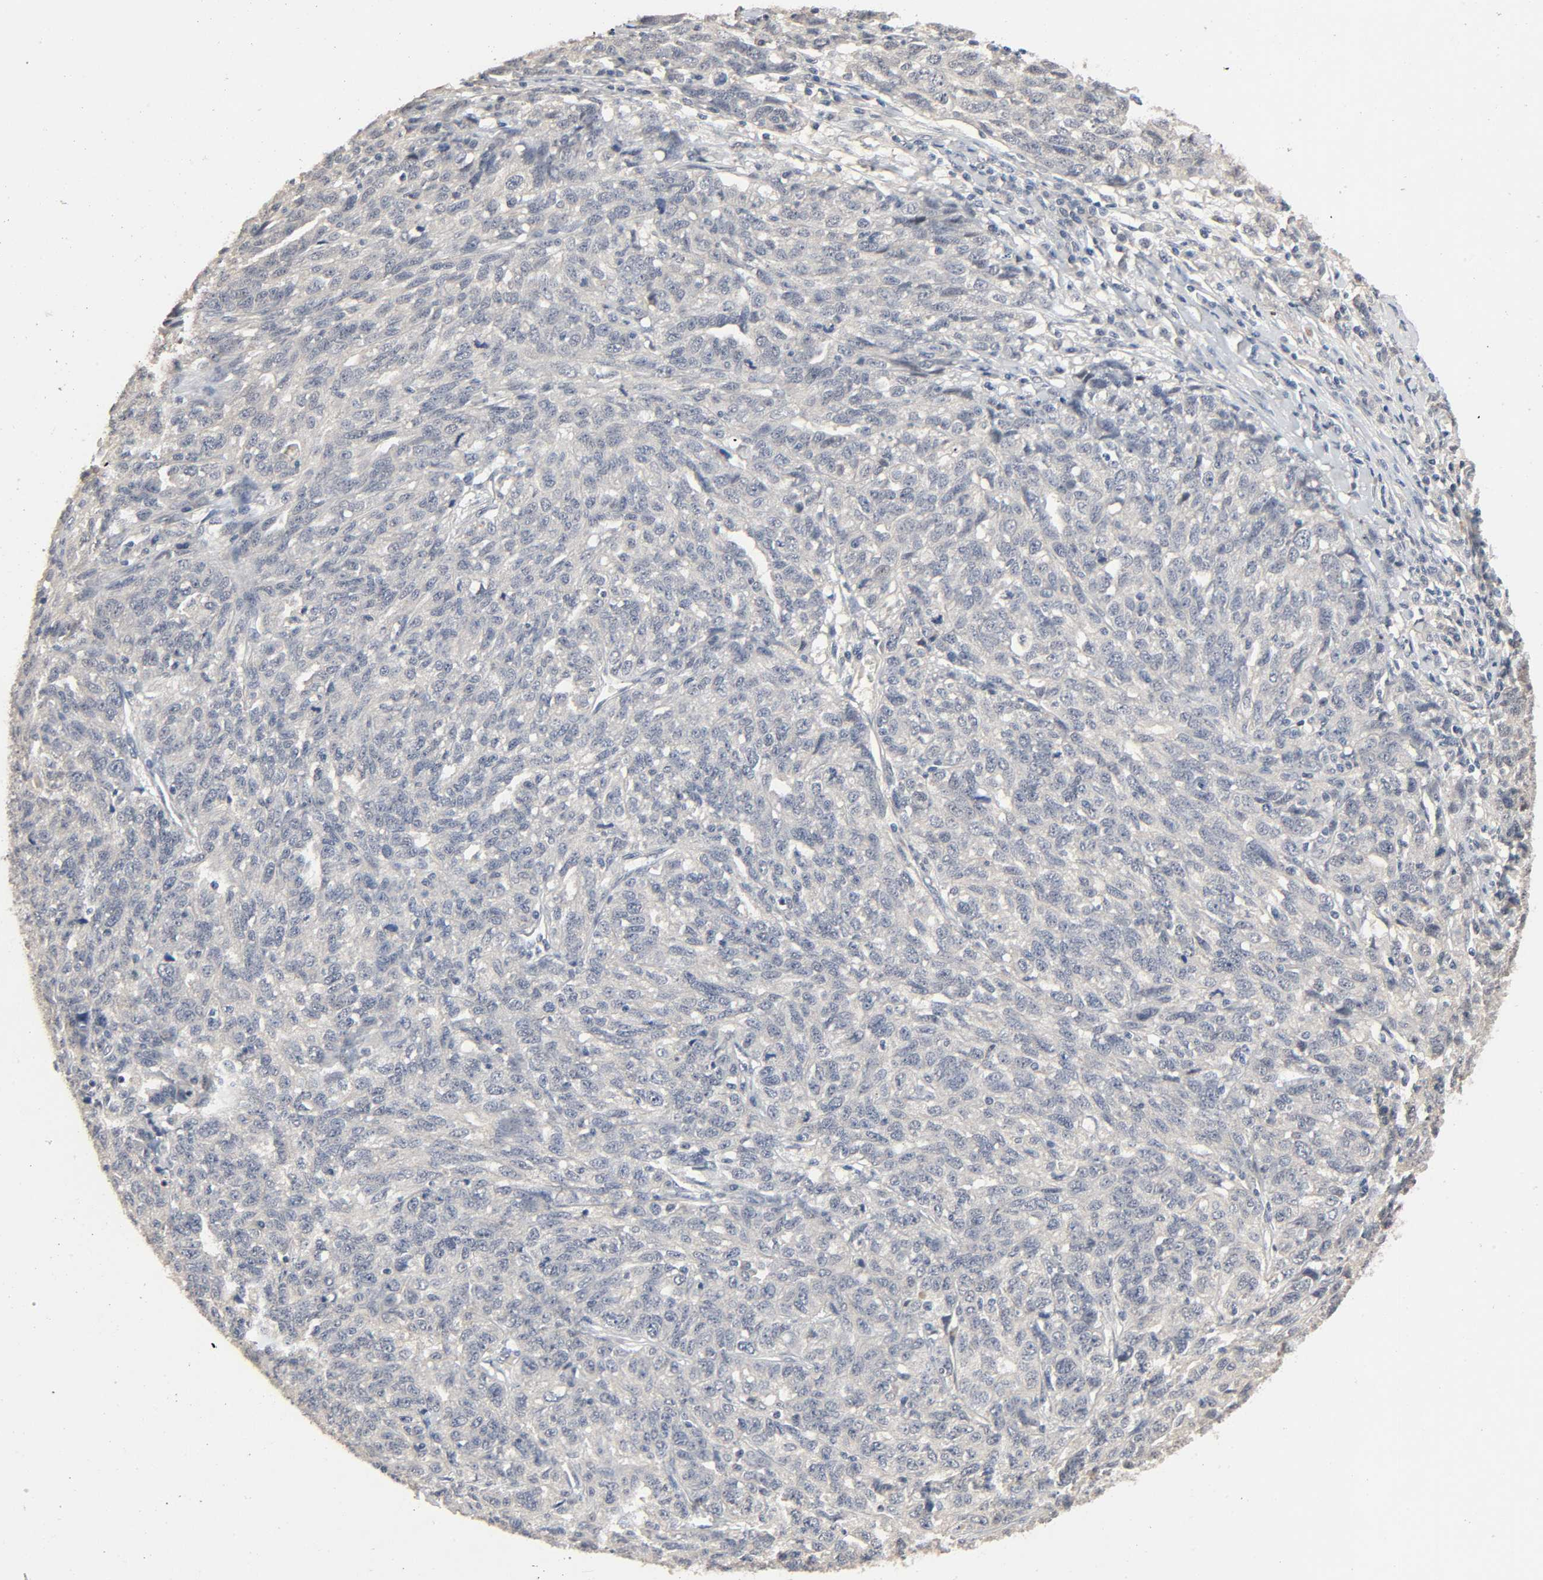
{"staining": {"intensity": "negative", "quantity": "none", "location": "none"}, "tissue": "ovarian cancer", "cell_type": "Tumor cells", "image_type": "cancer", "snomed": [{"axis": "morphology", "description": "Cystadenocarcinoma, serous, NOS"}, {"axis": "topography", "description": "Ovary"}], "caption": "An immunohistochemistry image of ovarian serous cystadenocarcinoma is shown. There is no staining in tumor cells of ovarian serous cystadenocarcinoma.", "gene": "MAGEA8", "patient": {"sex": "female", "age": 71}}